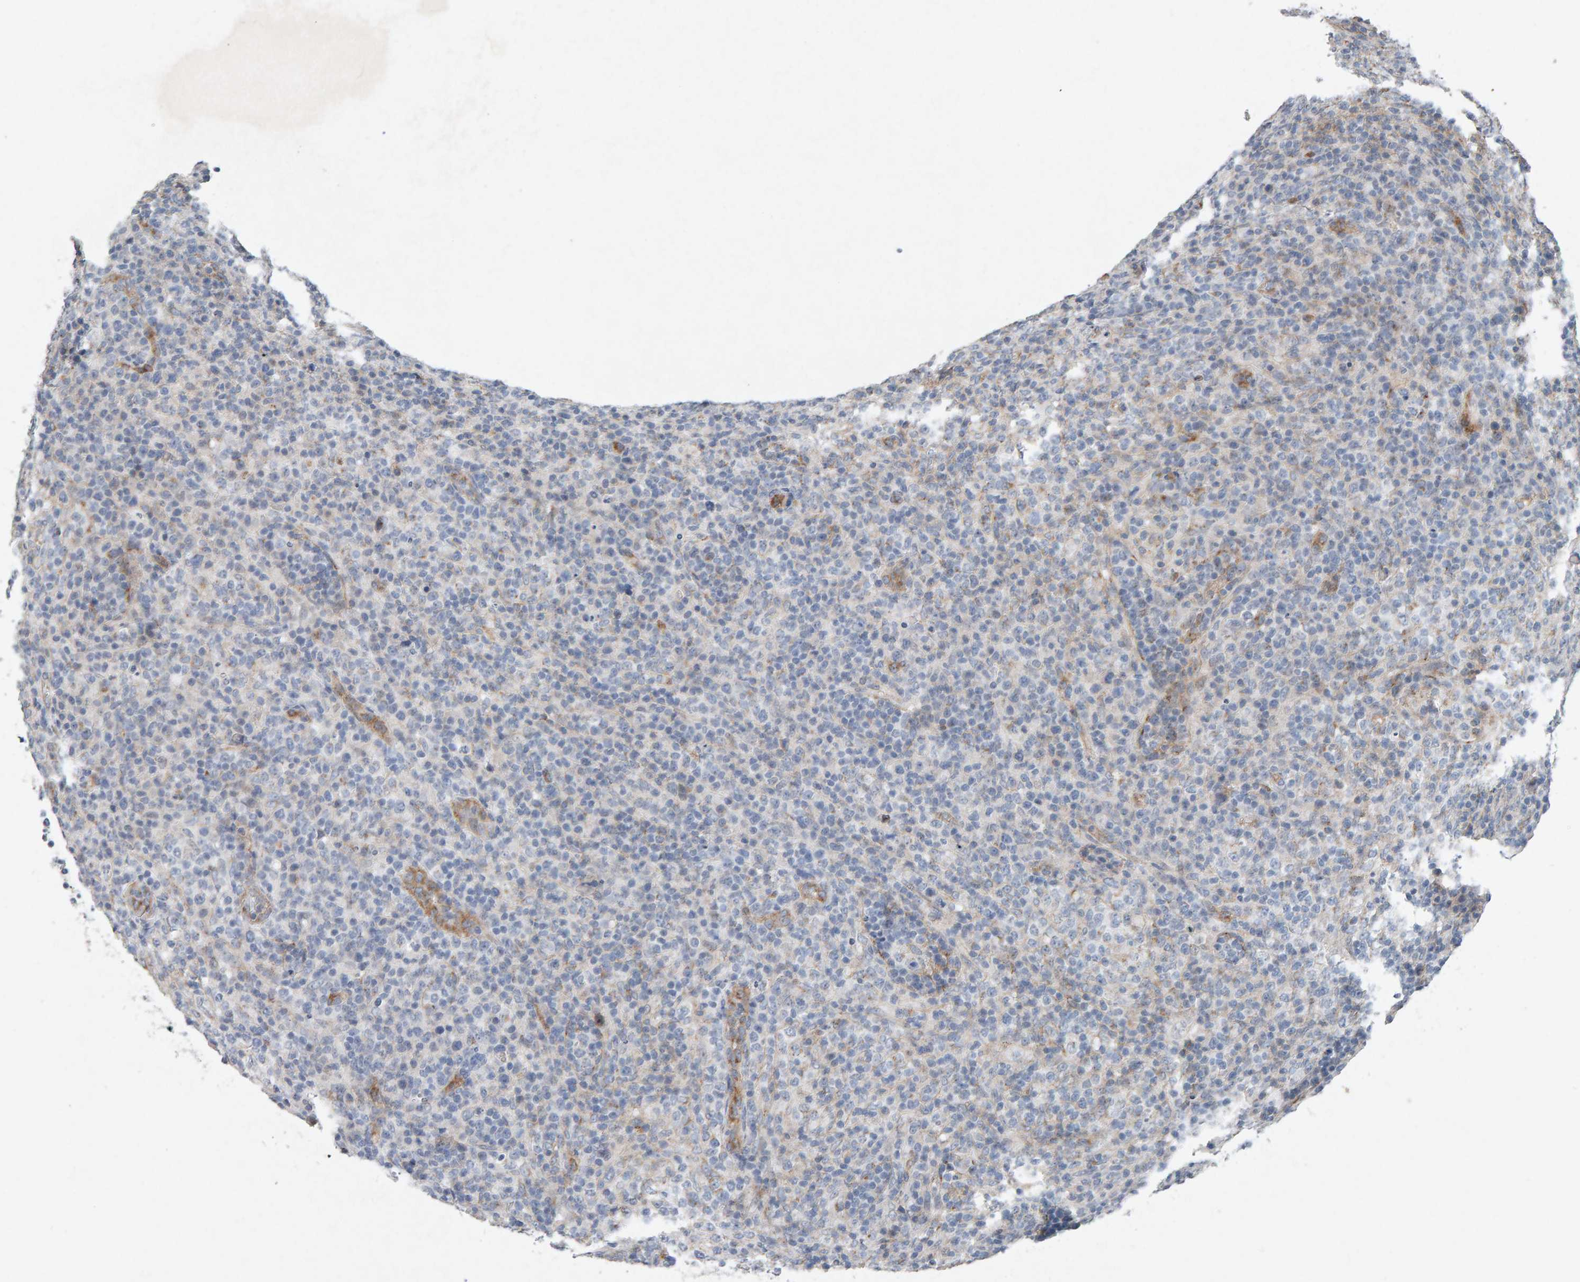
{"staining": {"intensity": "weak", "quantity": "<25%", "location": "cytoplasmic/membranous"}, "tissue": "lymphoma", "cell_type": "Tumor cells", "image_type": "cancer", "snomed": [{"axis": "morphology", "description": "Malignant lymphoma, non-Hodgkin's type, High grade"}, {"axis": "topography", "description": "Lymph node"}], "caption": "An immunohistochemistry micrograph of high-grade malignant lymphoma, non-Hodgkin's type is shown. There is no staining in tumor cells of high-grade malignant lymphoma, non-Hodgkin's type.", "gene": "PTPRM", "patient": {"sex": "female", "age": 76}}